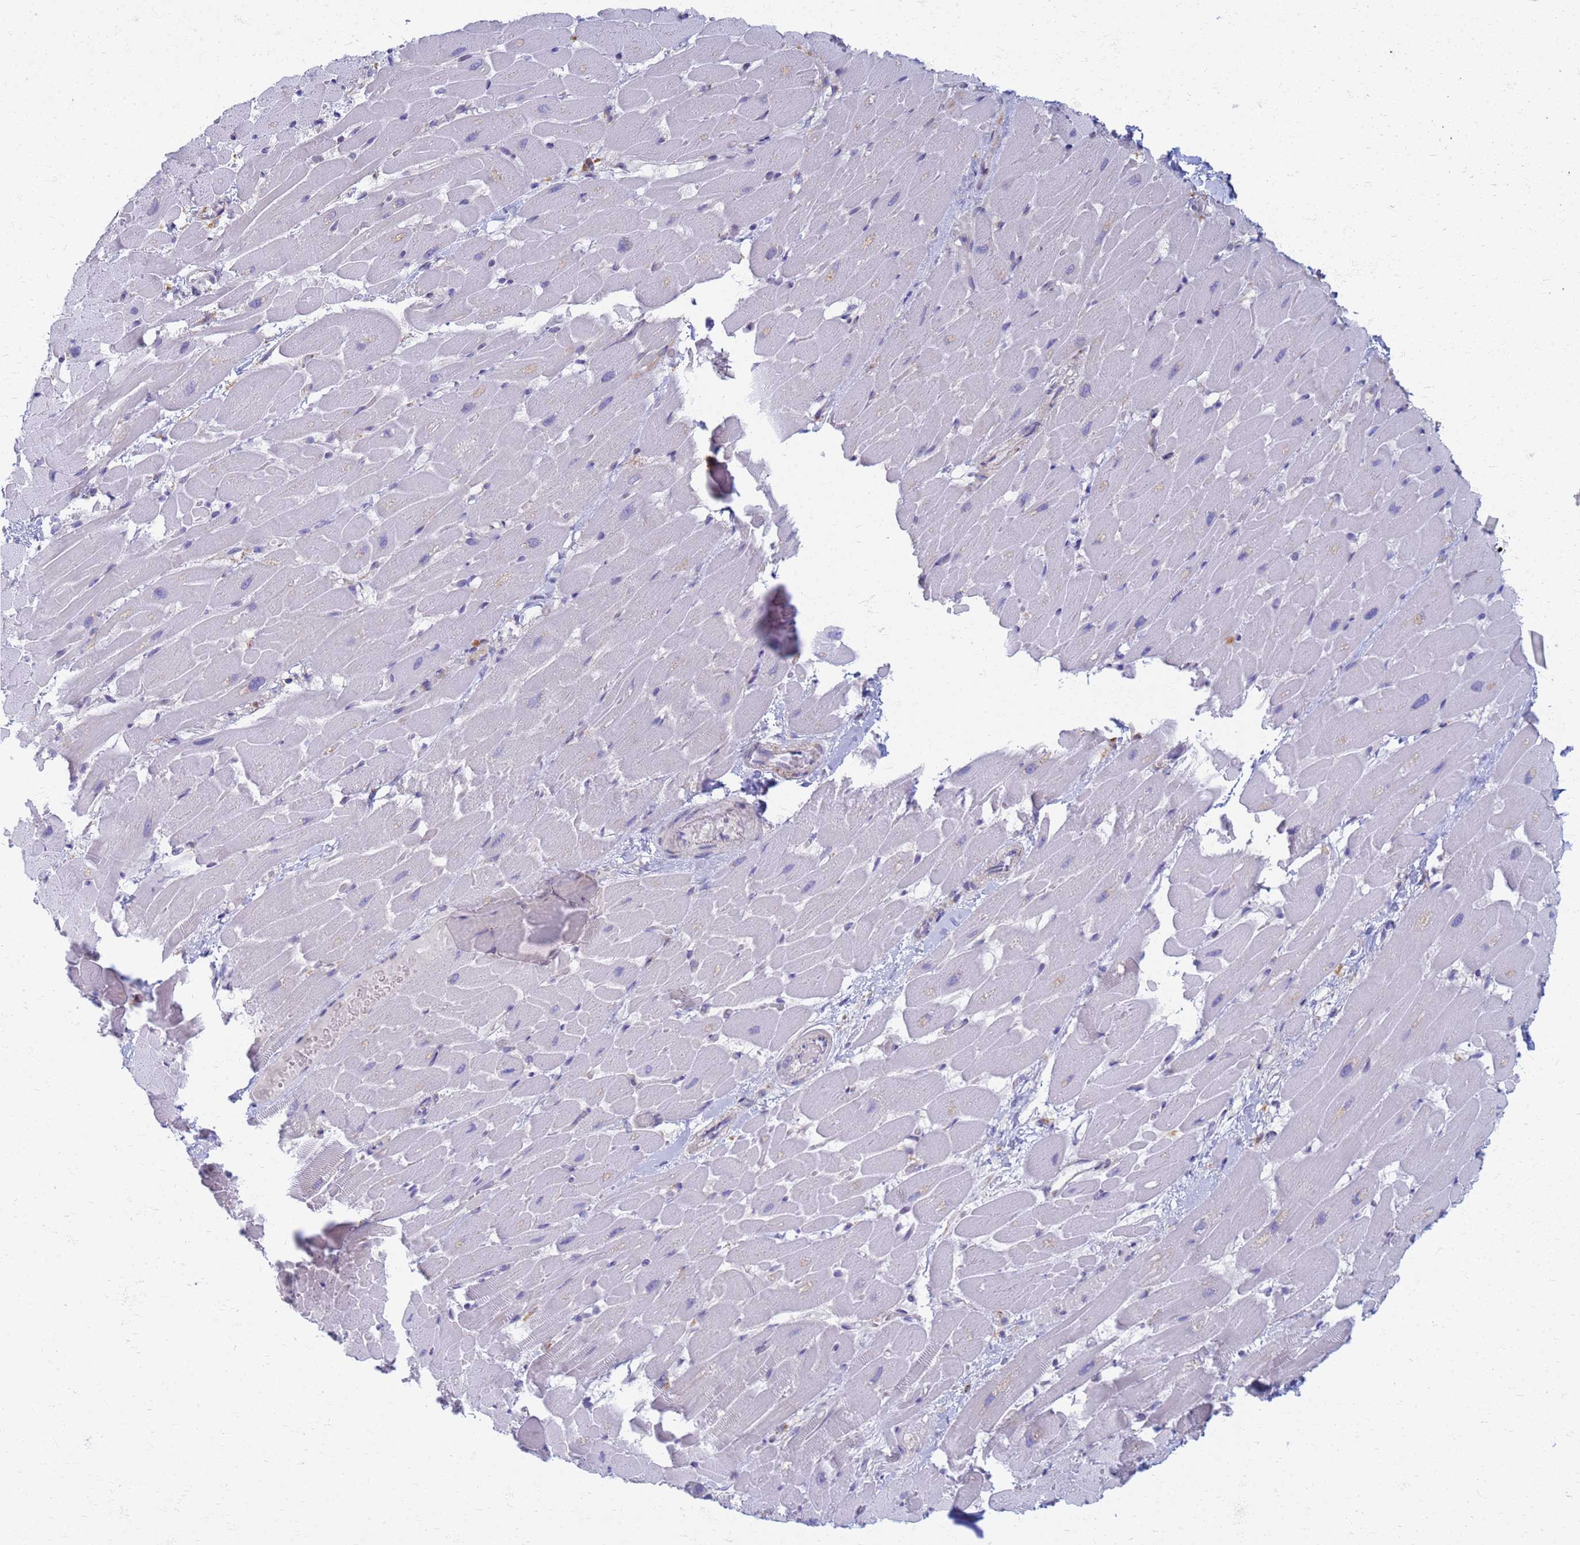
{"staining": {"intensity": "negative", "quantity": "none", "location": "none"}, "tissue": "heart muscle", "cell_type": "Cardiomyocytes", "image_type": "normal", "snomed": [{"axis": "morphology", "description": "Normal tissue, NOS"}, {"axis": "topography", "description": "Heart"}], "caption": "High power microscopy micrograph of an IHC photomicrograph of unremarkable heart muscle, revealing no significant expression in cardiomyocytes. The staining is performed using DAB (3,3'-diaminobenzidine) brown chromogen with nuclei counter-stained in using hematoxylin.", "gene": "ATP6V1E1", "patient": {"sex": "male", "age": 37}}